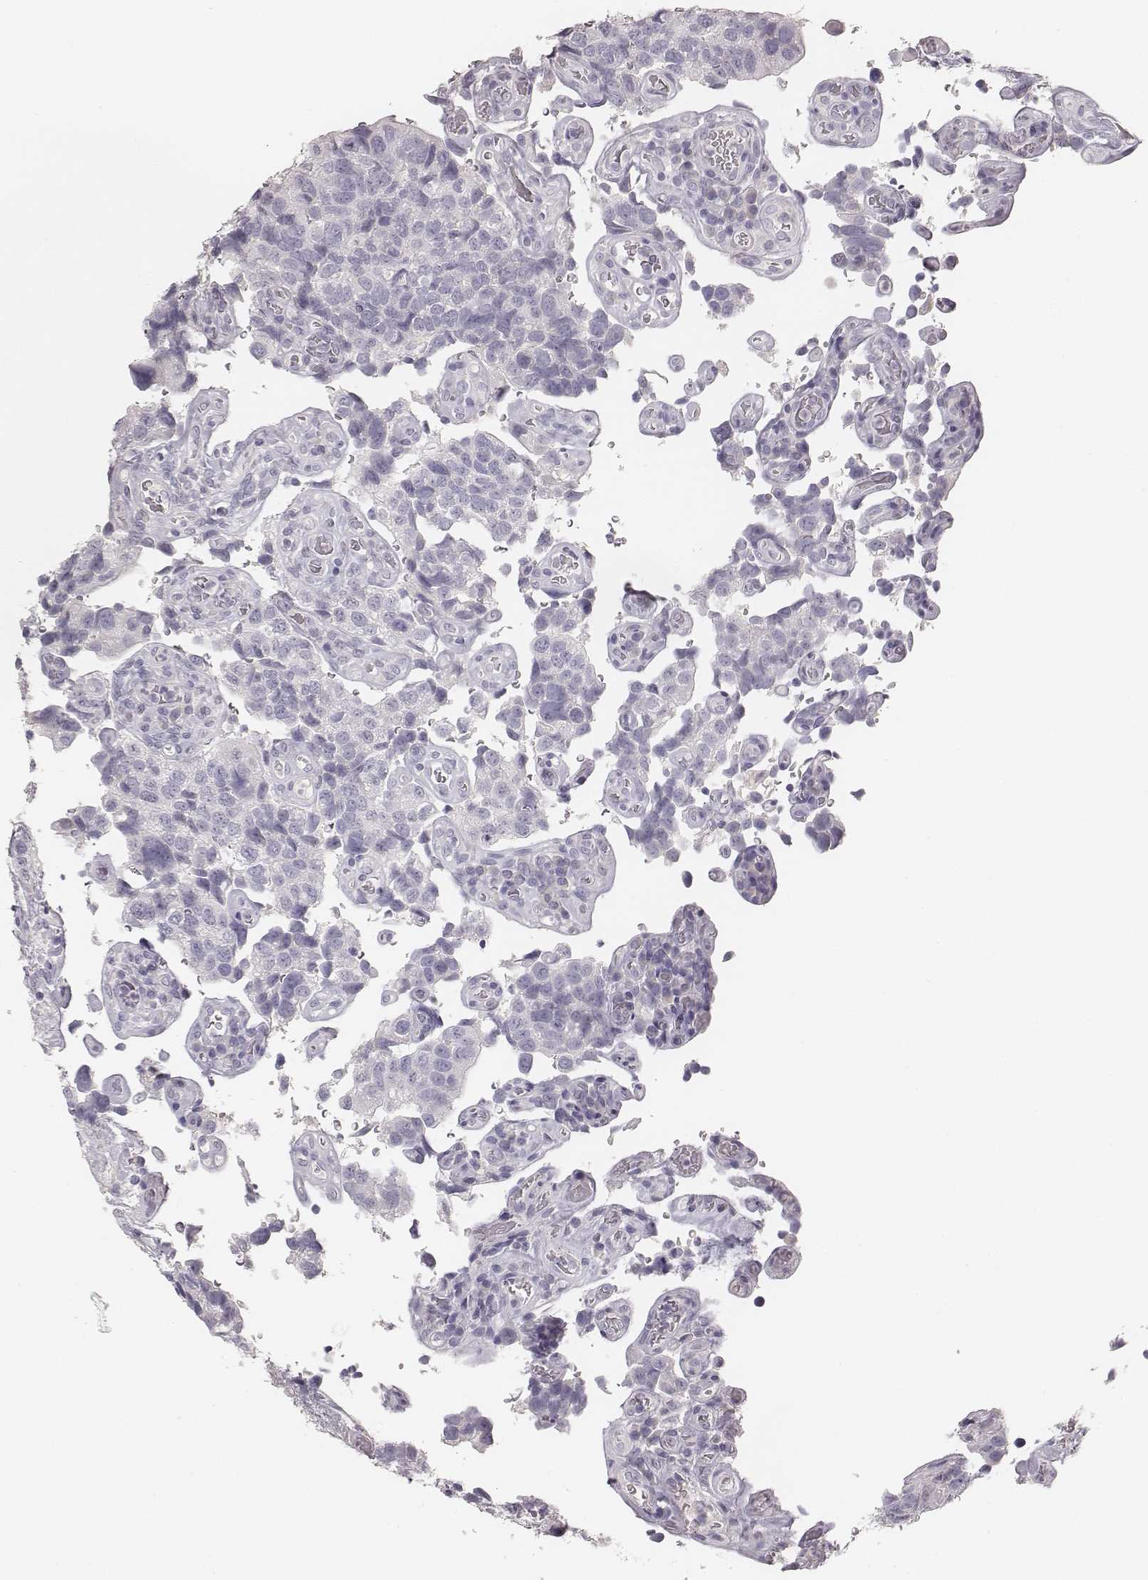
{"staining": {"intensity": "negative", "quantity": "none", "location": "none"}, "tissue": "urothelial cancer", "cell_type": "Tumor cells", "image_type": "cancer", "snomed": [{"axis": "morphology", "description": "Urothelial carcinoma, High grade"}, {"axis": "topography", "description": "Urinary bladder"}], "caption": "DAB immunohistochemical staining of human urothelial cancer reveals no significant expression in tumor cells.", "gene": "MYH6", "patient": {"sex": "female", "age": 58}}